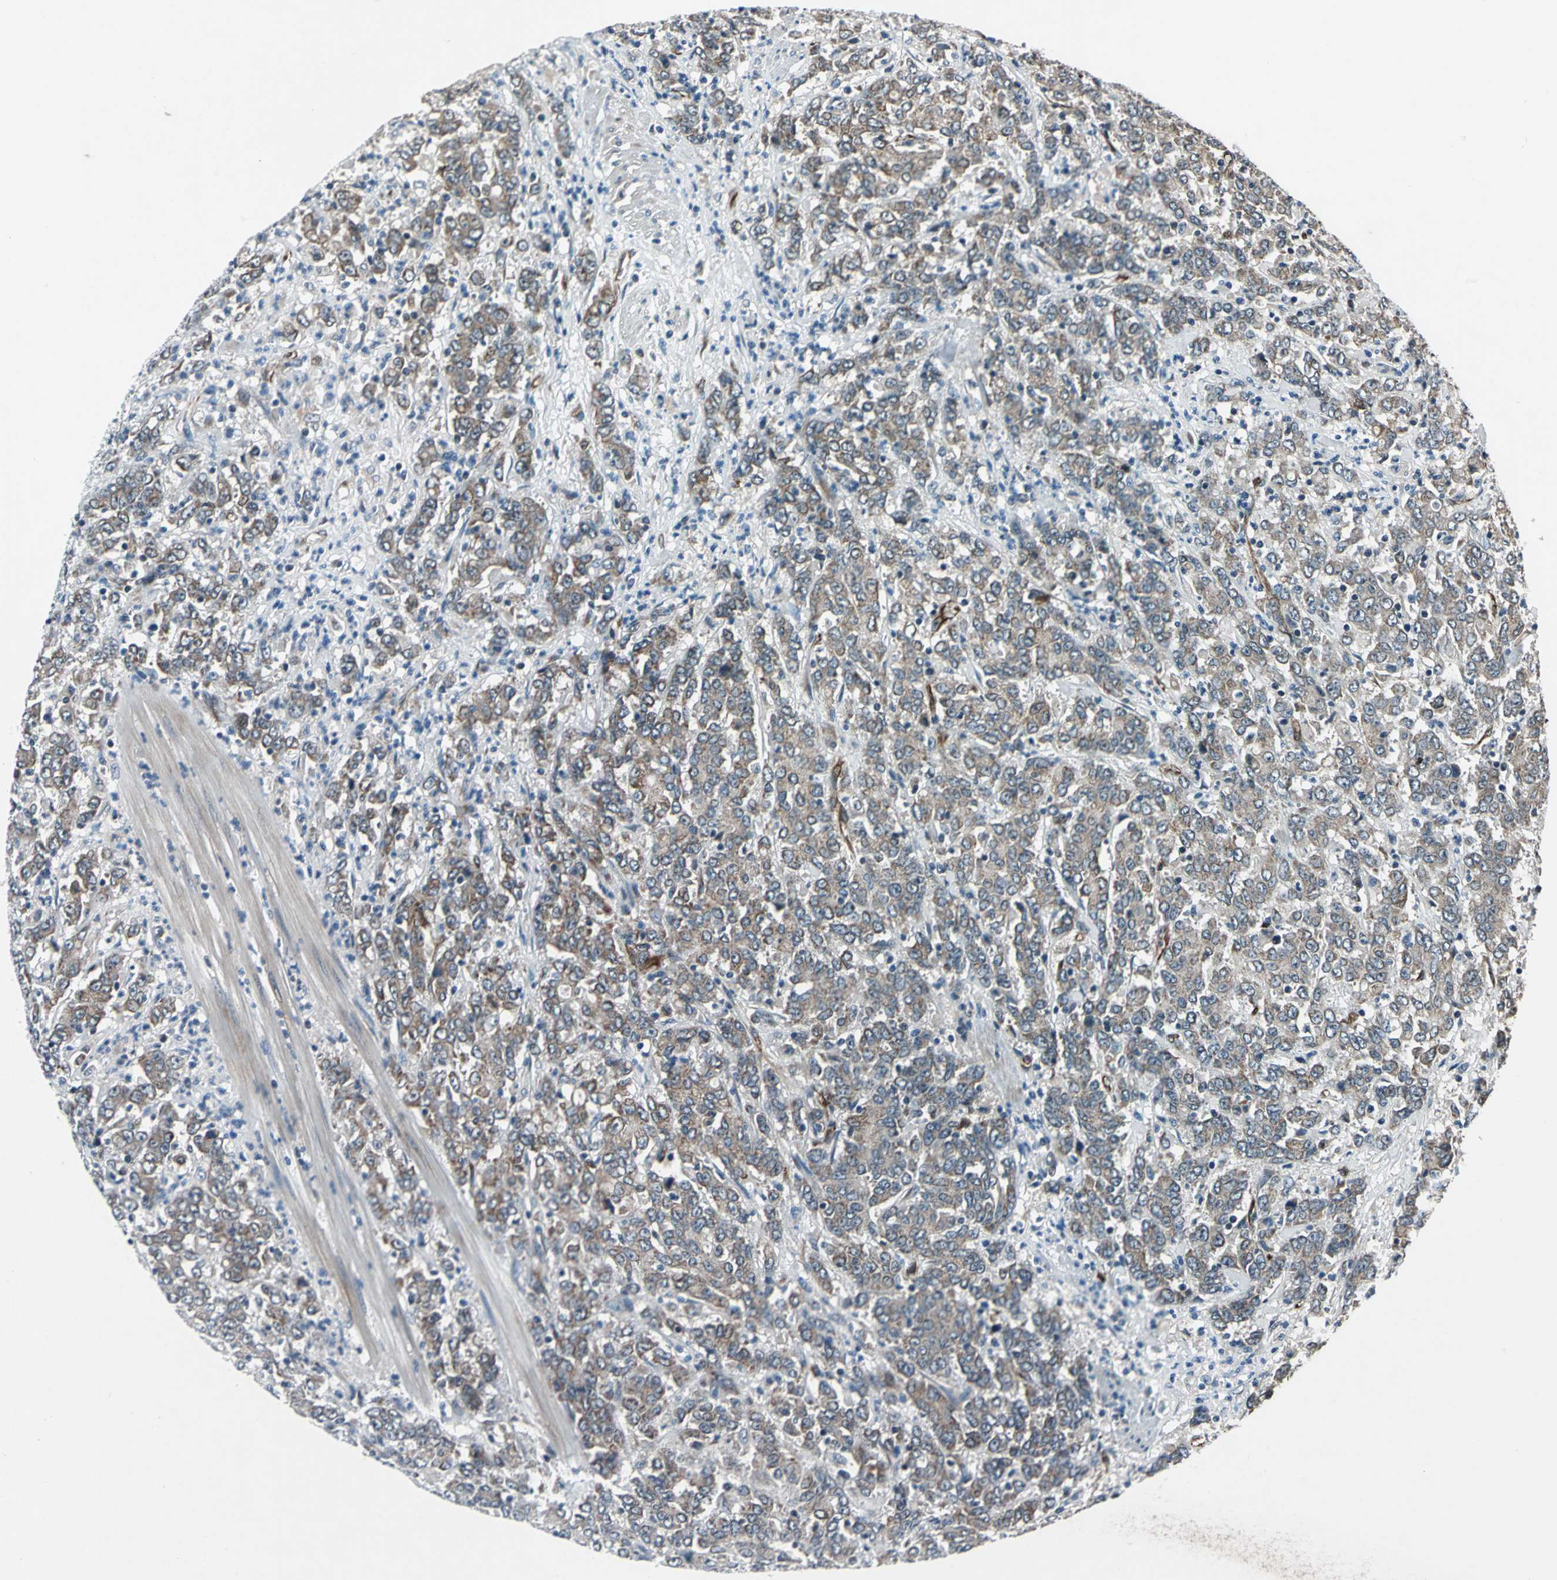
{"staining": {"intensity": "moderate", "quantity": ">75%", "location": "cytoplasmic/membranous"}, "tissue": "stomach cancer", "cell_type": "Tumor cells", "image_type": "cancer", "snomed": [{"axis": "morphology", "description": "Adenocarcinoma, NOS"}, {"axis": "topography", "description": "Stomach, lower"}], "caption": "Immunohistochemistry (IHC) of stomach adenocarcinoma demonstrates medium levels of moderate cytoplasmic/membranous positivity in about >75% of tumor cells.", "gene": "EXD2", "patient": {"sex": "female", "age": 71}}